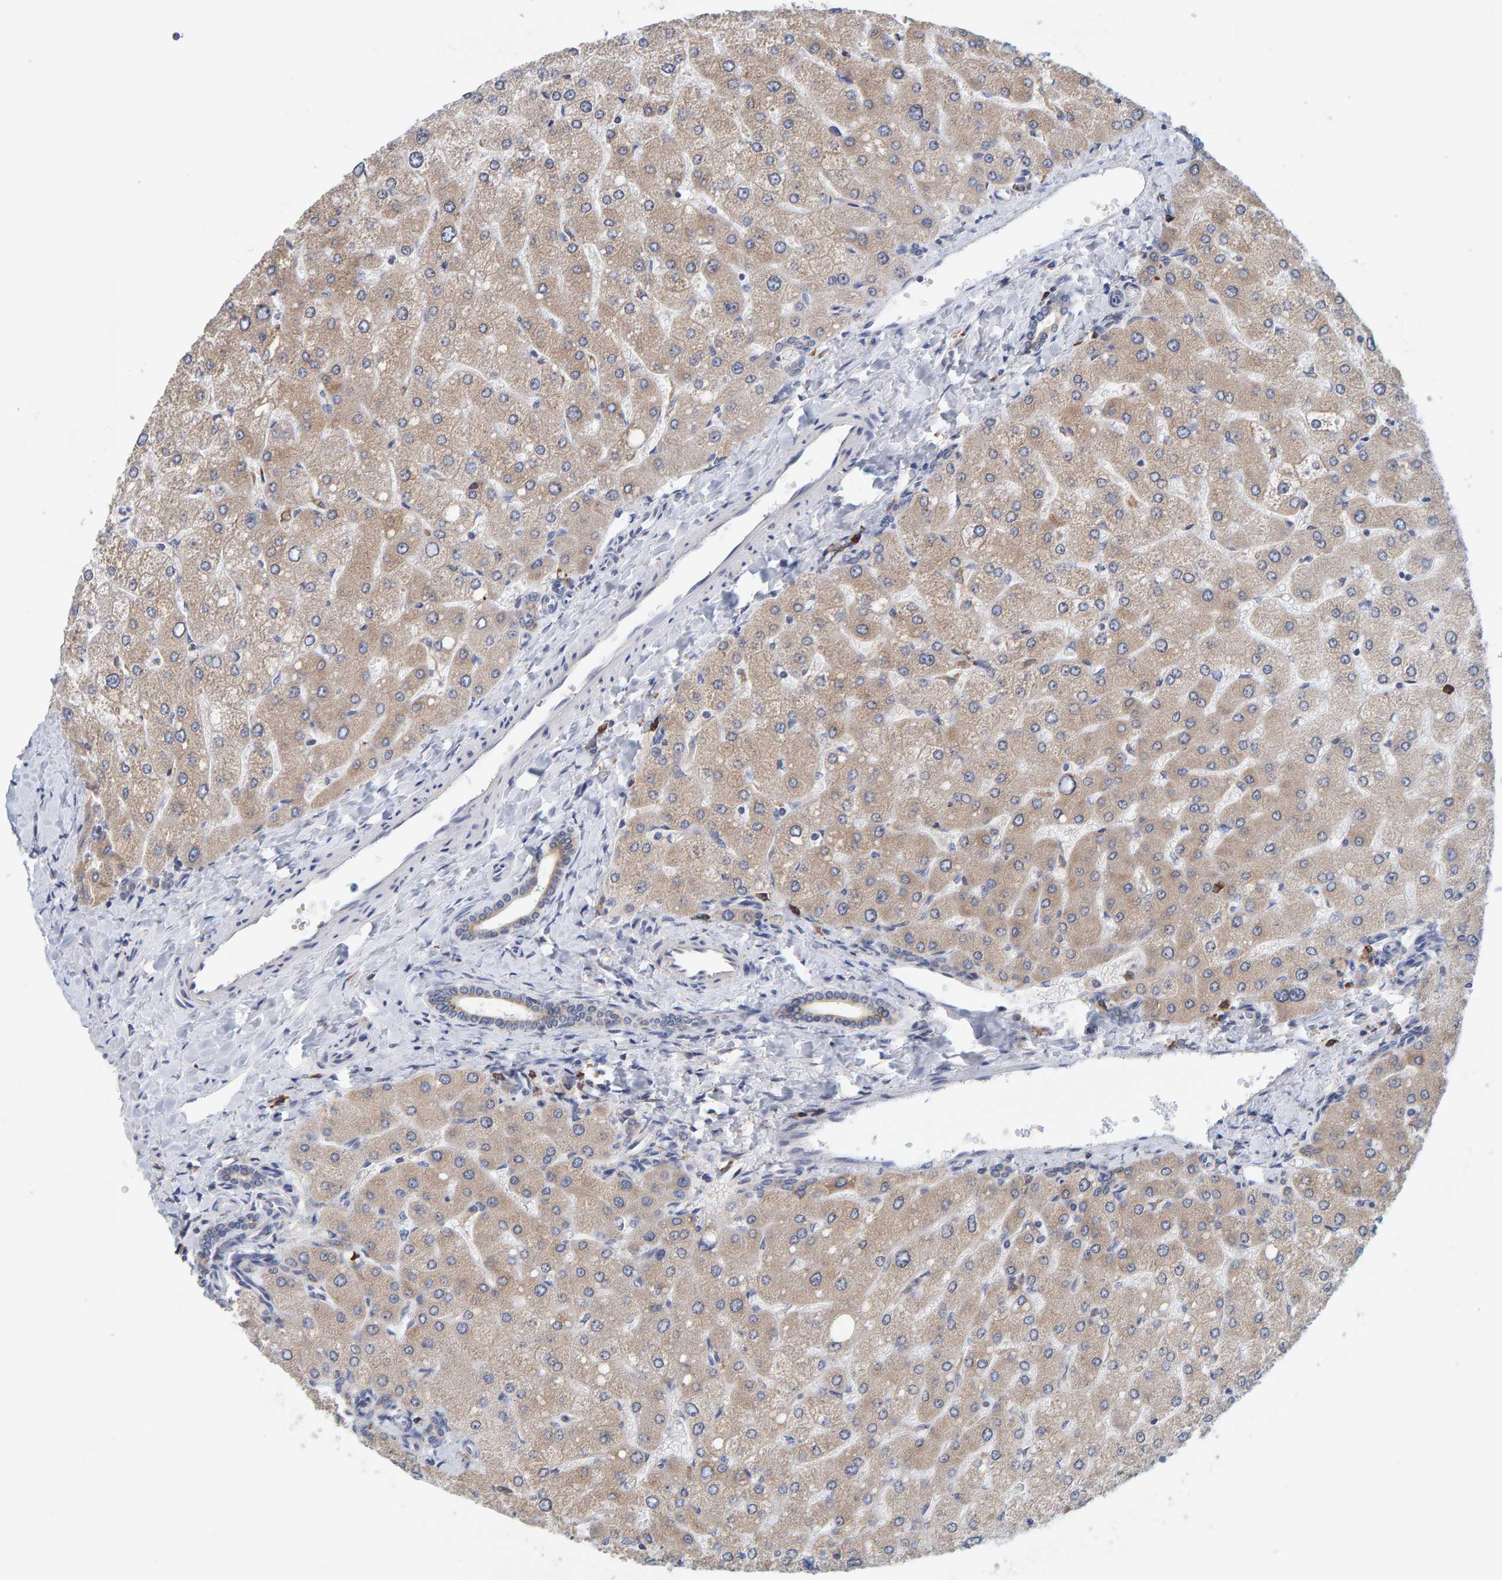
{"staining": {"intensity": "weak", "quantity": ">75%", "location": "cytoplasmic/membranous"}, "tissue": "liver", "cell_type": "Cholangiocytes", "image_type": "normal", "snomed": [{"axis": "morphology", "description": "Normal tissue, NOS"}, {"axis": "topography", "description": "Liver"}], "caption": "DAB immunohistochemical staining of benign liver exhibits weak cytoplasmic/membranous protein positivity in about >75% of cholangiocytes.", "gene": "SGPL1", "patient": {"sex": "male", "age": 55}}